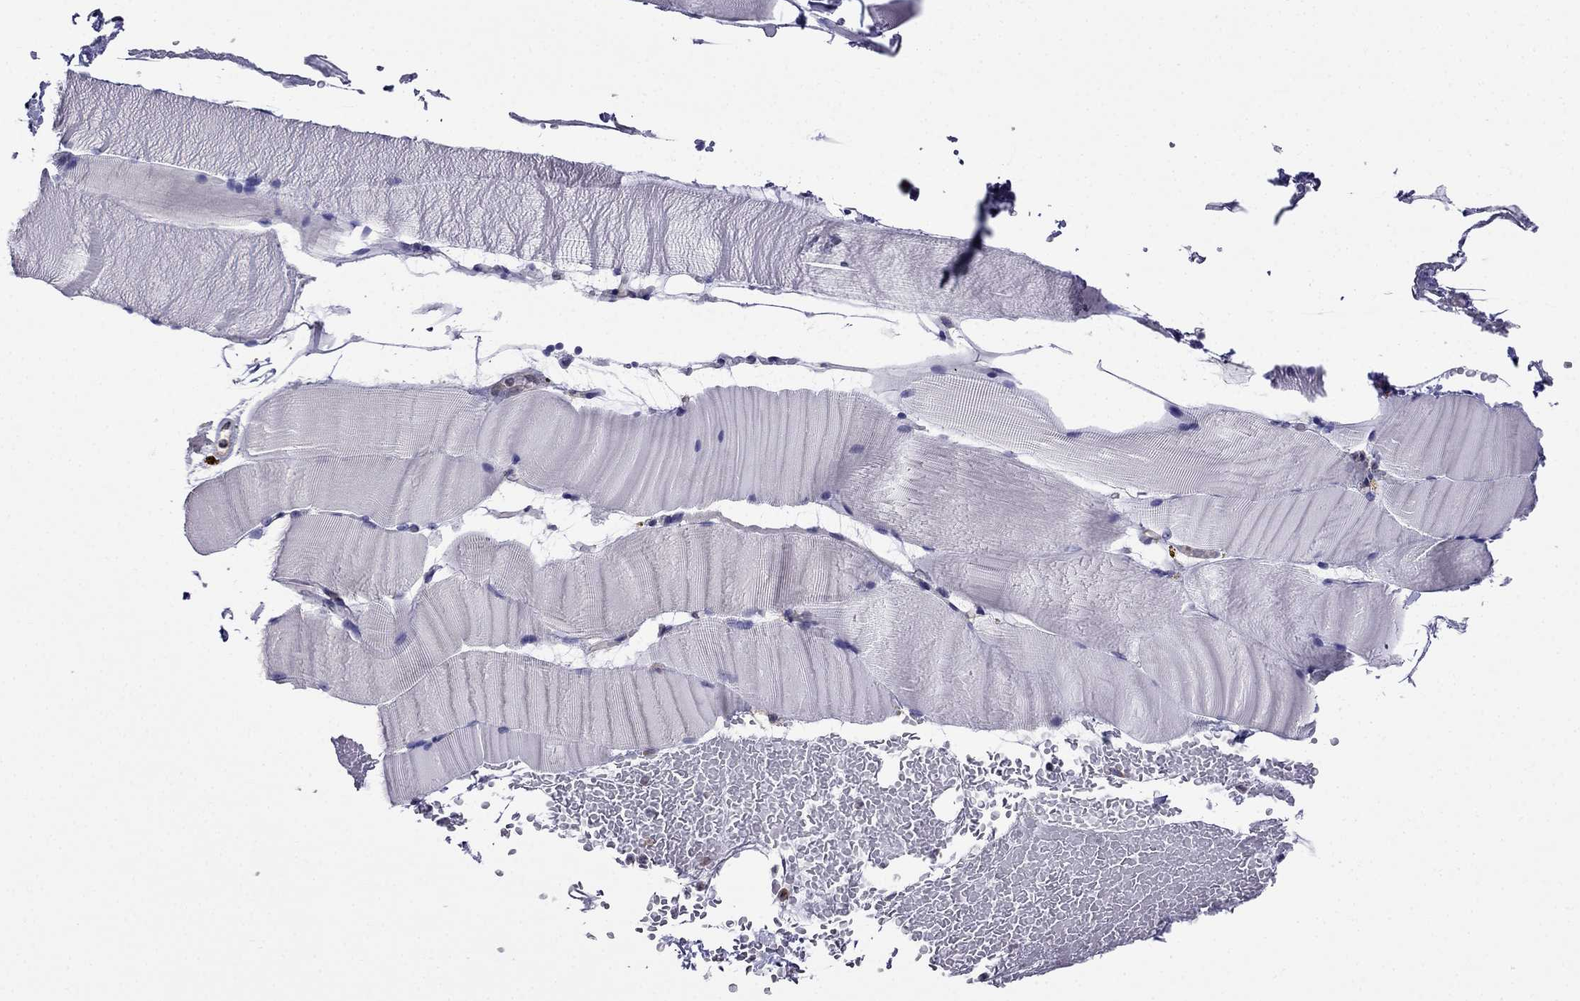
{"staining": {"intensity": "negative", "quantity": "none", "location": "none"}, "tissue": "skeletal muscle", "cell_type": "Myocytes", "image_type": "normal", "snomed": [{"axis": "morphology", "description": "Normal tissue, NOS"}, {"axis": "topography", "description": "Skeletal muscle"}], "caption": "An immunohistochemistry (IHC) histopathology image of unremarkable skeletal muscle is shown. There is no staining in myocytes of skeletal muscle.", "gene": "GNAL", "patient": {"sex": "female", "age": 37}}